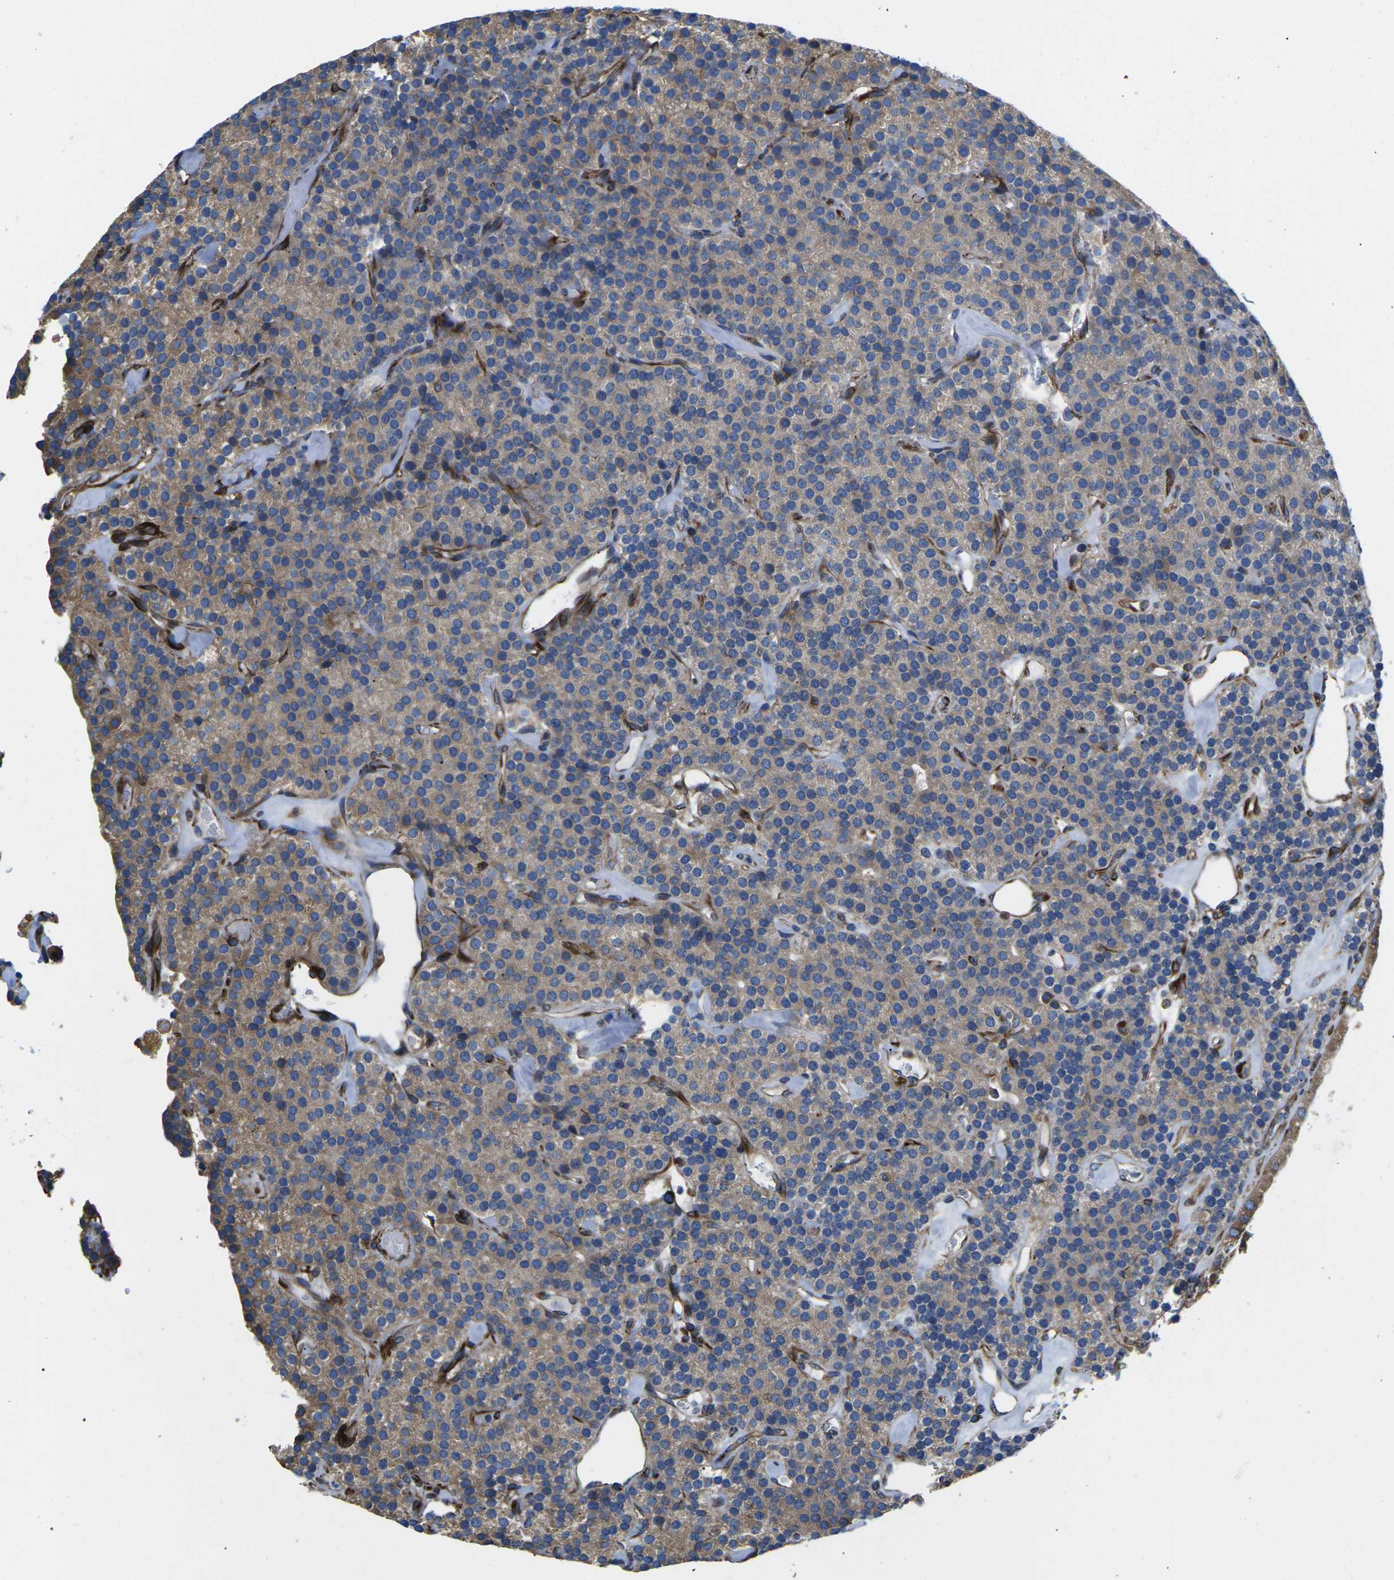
{"staining": {"intensity": "weak", "quantity": "<25%", "location": "cytoplasmic/membranous"}, "tissue": "parathyroid gland", "cell_type": "Glandular cells", "image_type": "normal", "snomed": [{"axis": "morphology", "description": "Normal tissue, NOS"}, {"axis": "morphology", "description": "Adenoma, NOS"}, {"axis": "topography", "description": "Parathyroid gland"}], "caption": "The image shows no significant staining in glandular cells of parathyroid gland. (DAB (3,3'-diaminobenzidine) immunohistochemistry (IHC), high magnification).", "gene": "TMEFF2", "patient": {"sex": "female", "age": 86}}